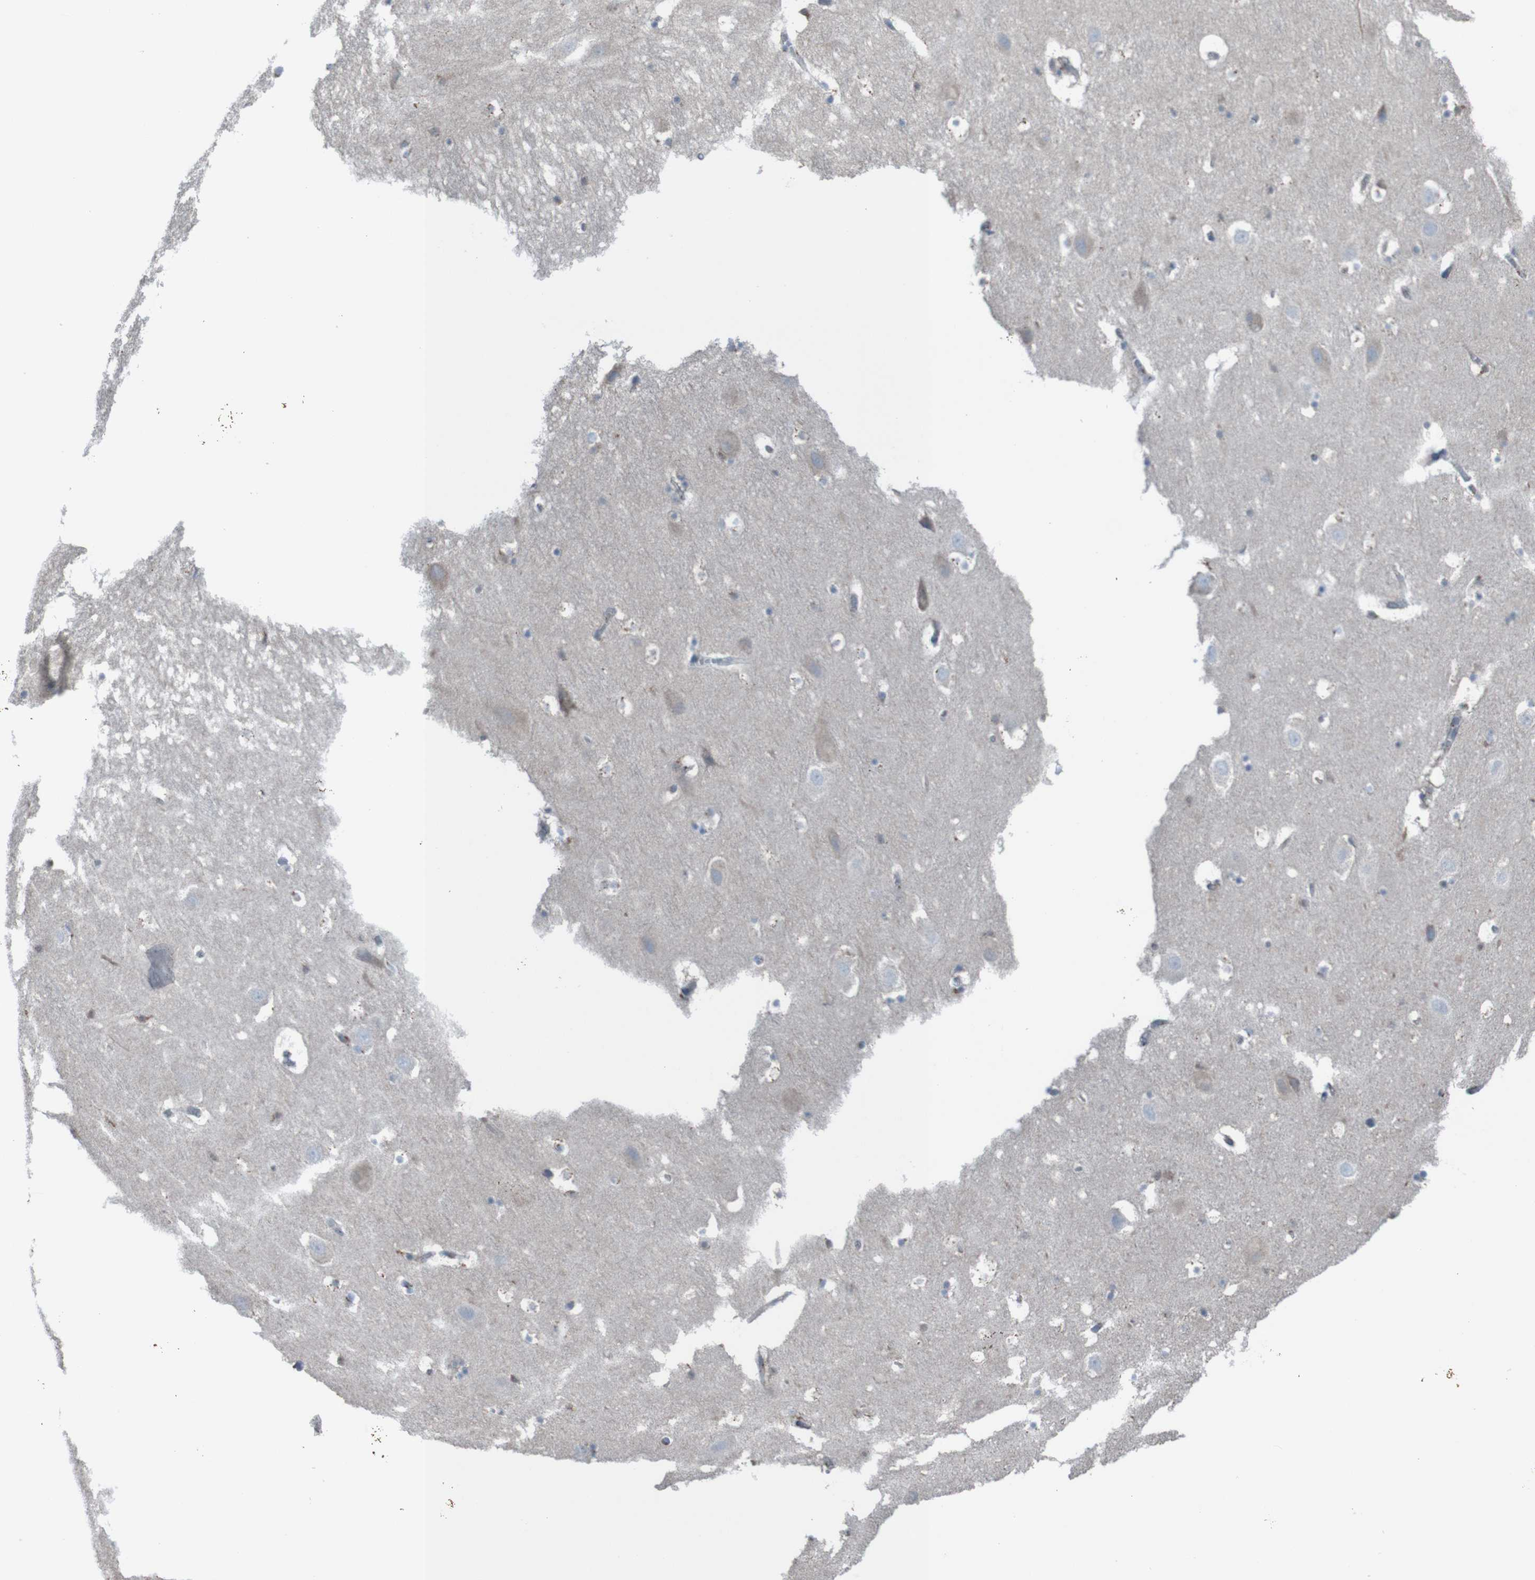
{"staining": {"intensity": "moderate", "quantity": "<25%", "location": "cytoplasmic/membranous"}, "tissue": "hippocampus", "cell_type": "Glial cells", "image_type": "normal", "snomed": [{"axis": "morphology", "description": "Normal tissue, NOS"}, {"axis": "topography", "description": "Hippocampus"}], "caption": "Protein staining reveals moderate cytoplasmic/membranous staining in about <25% of glial cells in unremarkable hippocampus.", "gene": "MINAR1", "patient": {"sex": "male", "age": 45}}